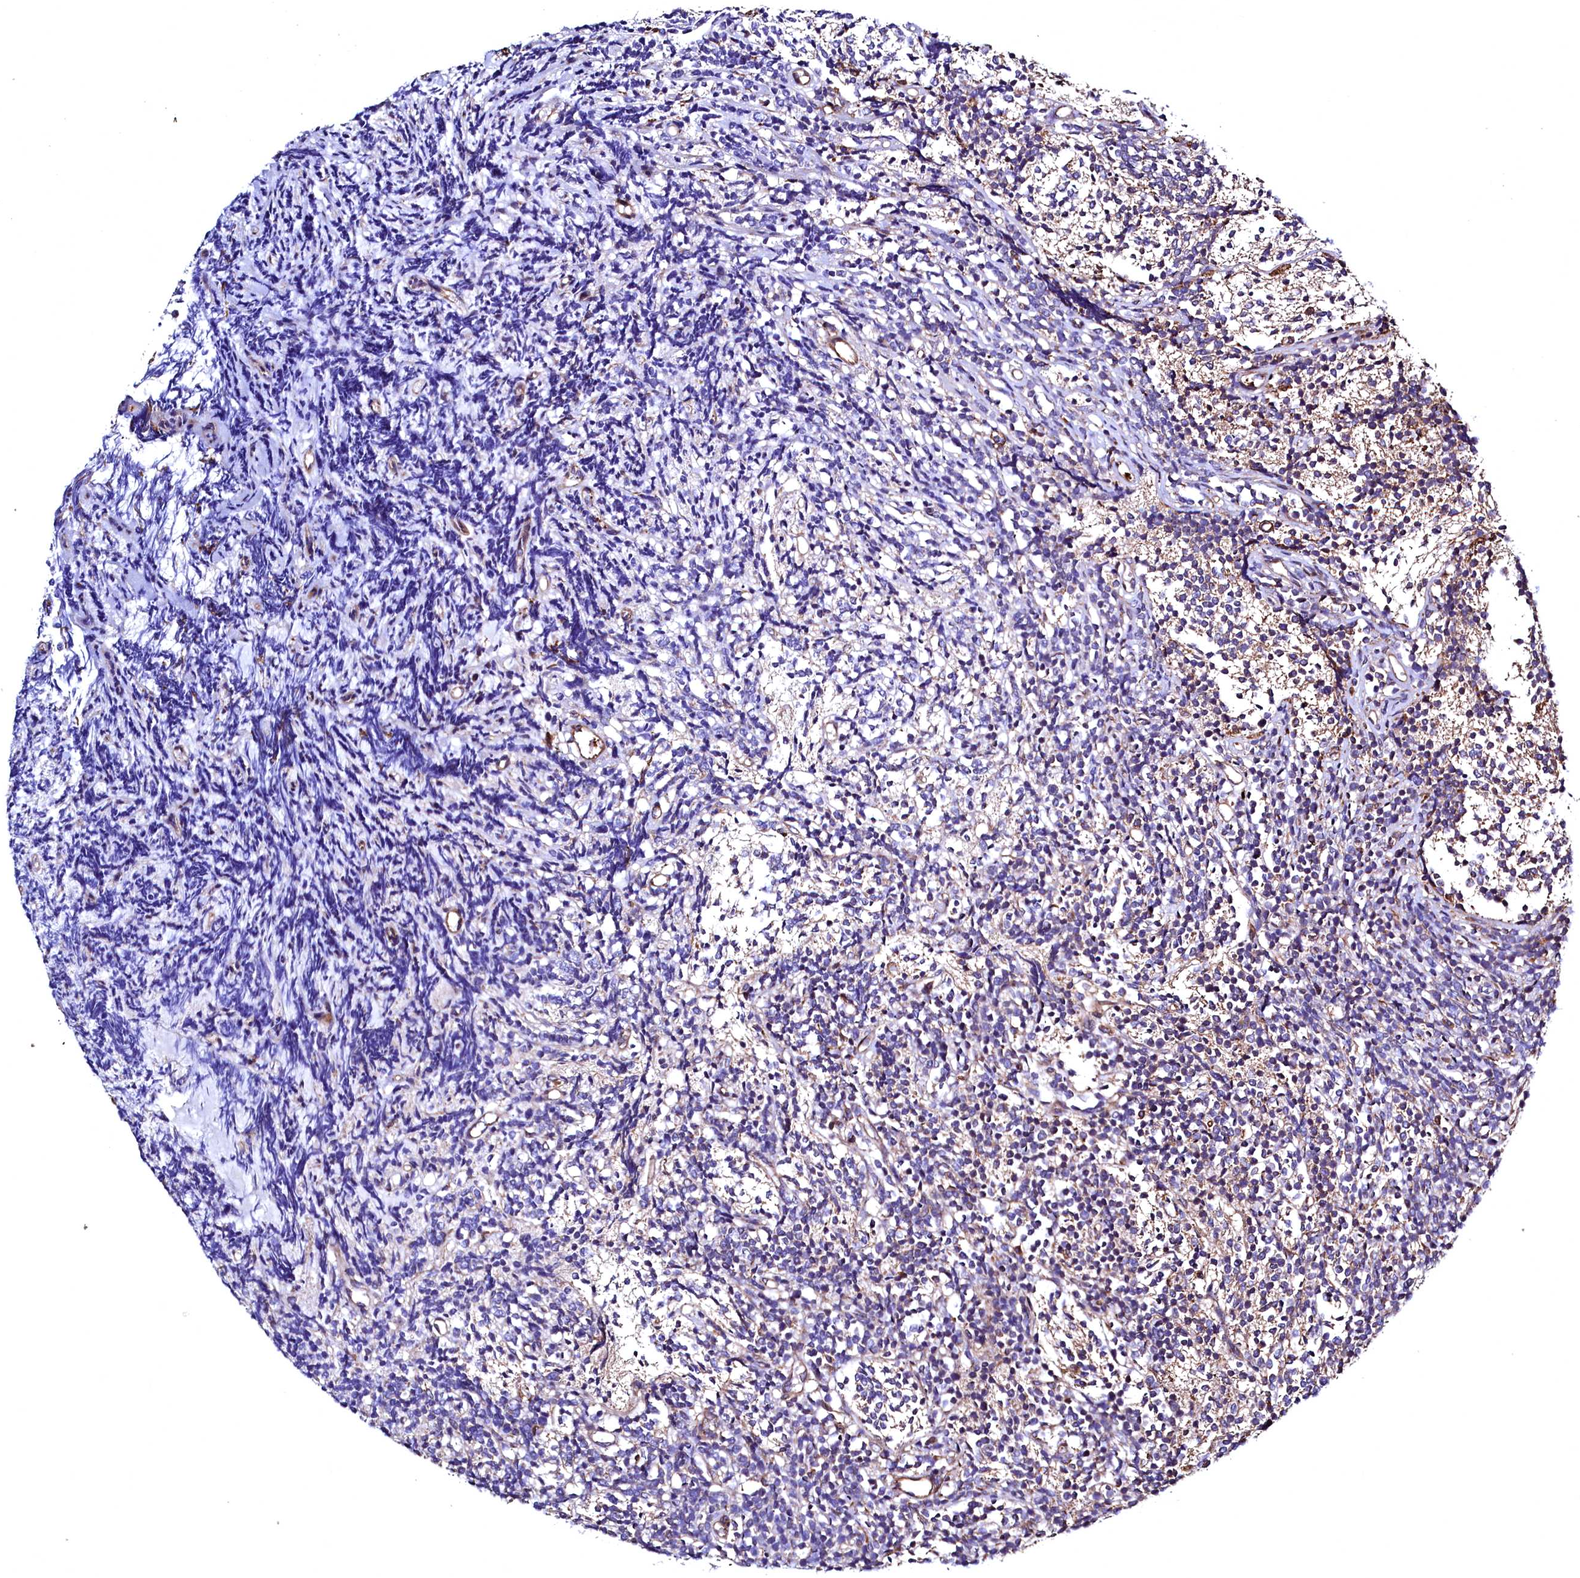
{"staining": {"intensity": "moderate", "quantity": "<25%", "location": "cytoplasmic/membranous"}, "tissue": "glioma", "cell_type": "Tumor cells", "image_type": "cancer", "snomed": [{"axis": "morphology", "description": "Glioma, malignant, Low grade"}, {"axis": "topography", "description": "Brain"}], "caption": "Immunohistochemistry of human glioma shows low levels of moderate cytoplasmic/membranous expression in approximately <25% of tumor cells.", "gene": "STAMBPL1", "patient": {"sex": "female", "age": 1}}